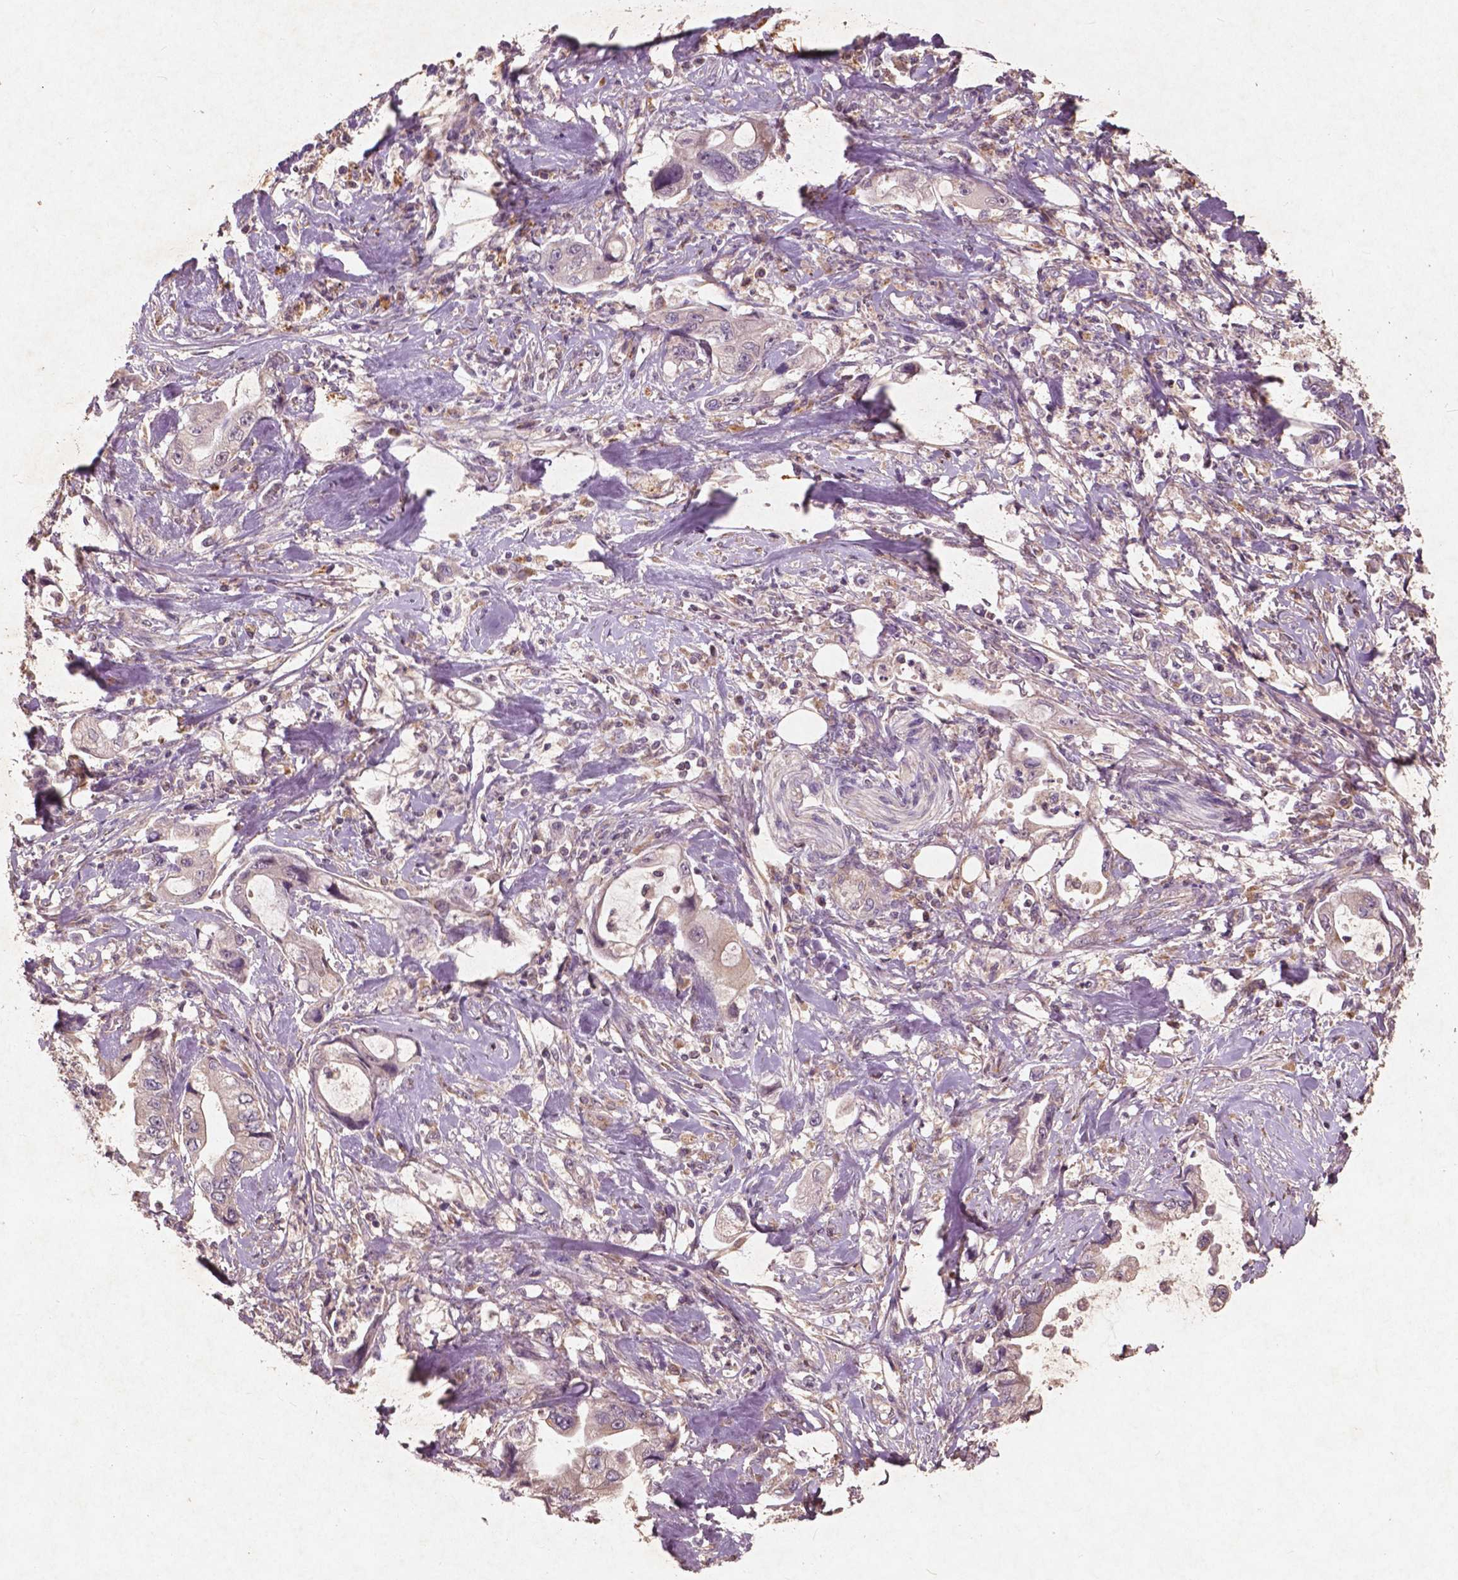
{"staining": {"intensity": "weak", "quantity": ">75%", "location": "cytoplasmic/membranous"}, "tissue": "stomach cancer", "cell_type": "Tumor cells", "image_type": "cancer", "snomed": [{"axis": "morphology", "description": "Adenocarcinoma, NOS"}, {"axis": "topography", "description": "Pancreas"}, {"axis": "topography", "description": "Stomach, upper"}], "caption": "Brown immunohistochemical staining in human stomach cancer (adenocarcinoma) reveals weak cytoplasmic/membranous positivity in approximately >75% of tumor cells. (DAB IHC, brown staining for protein, blue staining for nuclei).", "gene": "ST6GALNAC5", "patient": {"sex": "male", "age": 77}}